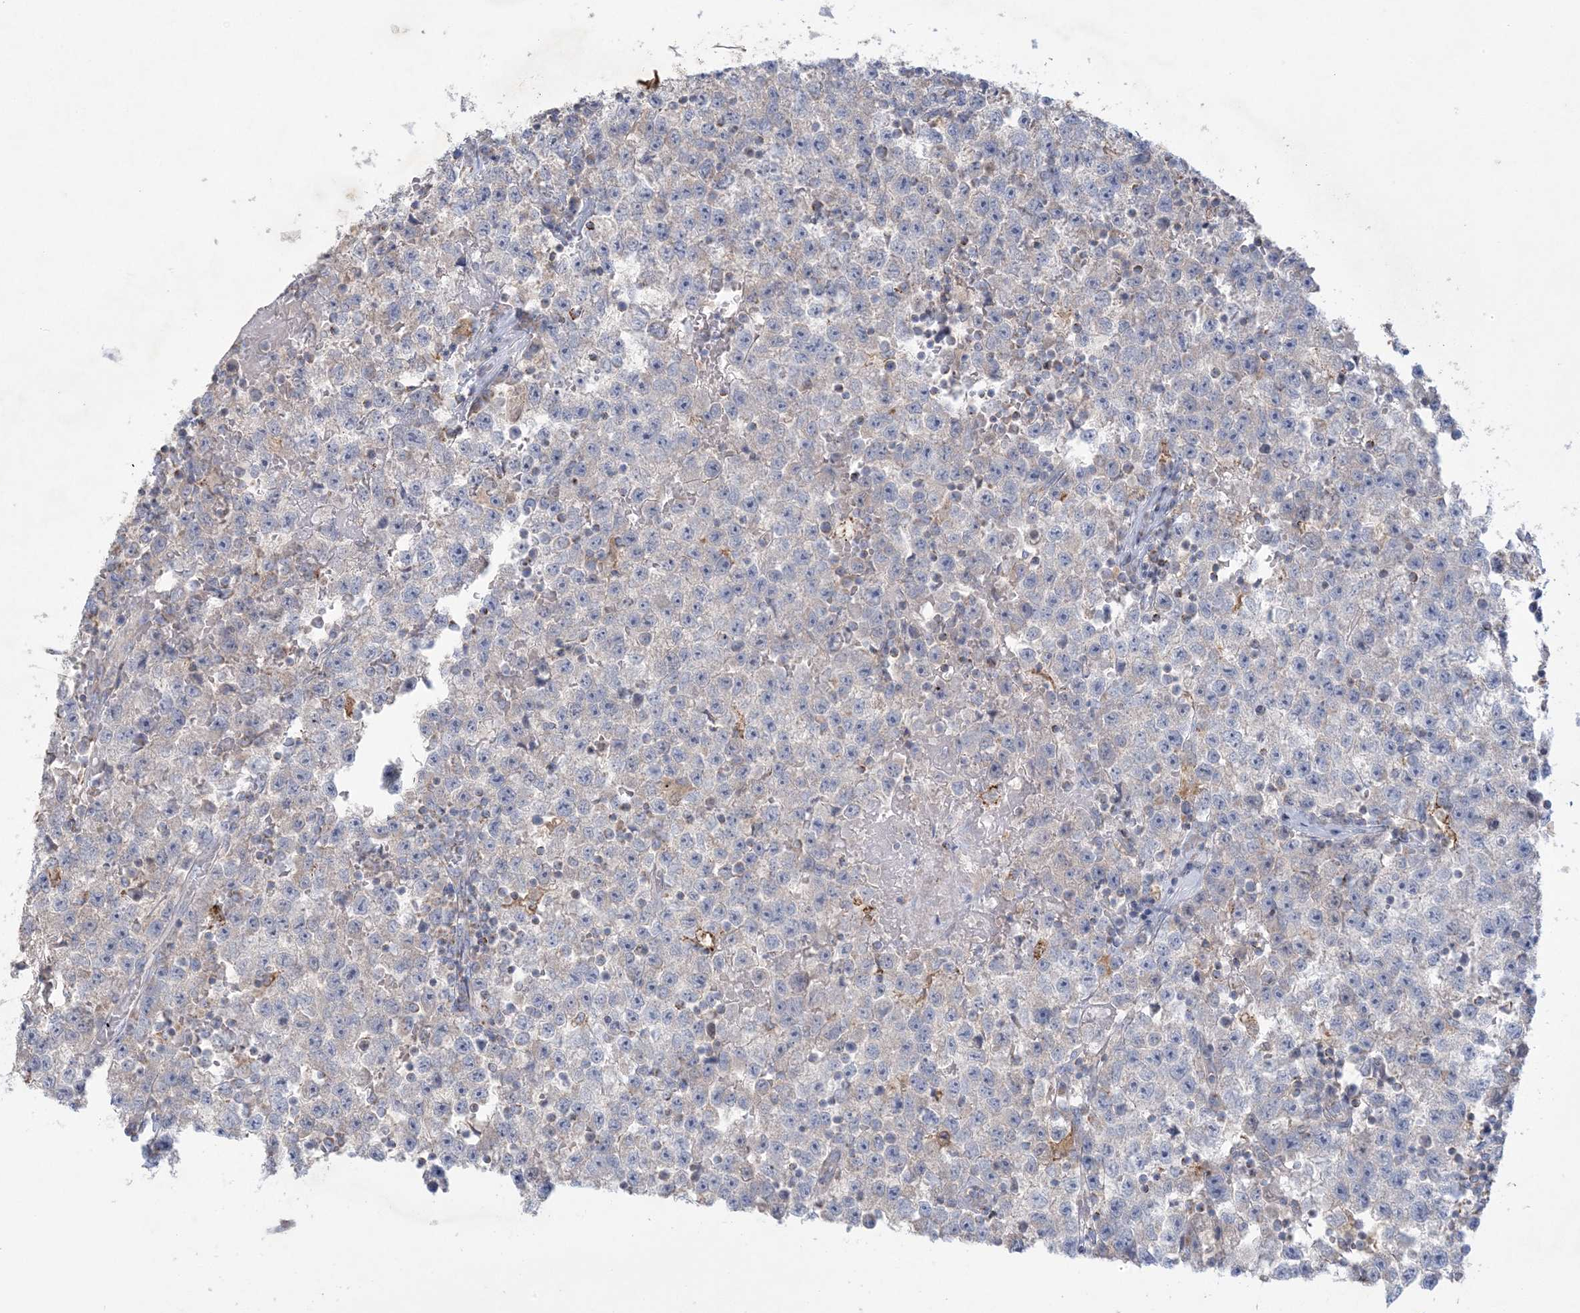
{"staining": {"intensity": "negative", "quantity": "none", "location": "none"}, "tissue": "testis cancer", "cell_type": "Tumor cells", "image_type": "cancer", "snomed": [{"axis": "morphology", "description": "Seminoma, NOS"}, {"axis": "topography", "description": "Testis"}], "caption": "Micrograph shows no significant protein expression in tumor cells of seminoma (testis). The staining was performed using DAB to visualize the protein expression in brown, while the nuclei were stained in blue with hematoxylin (Magnification: 20x).", "gene": "KCTD6", "patient": {"sex": "male", "age": 22}}